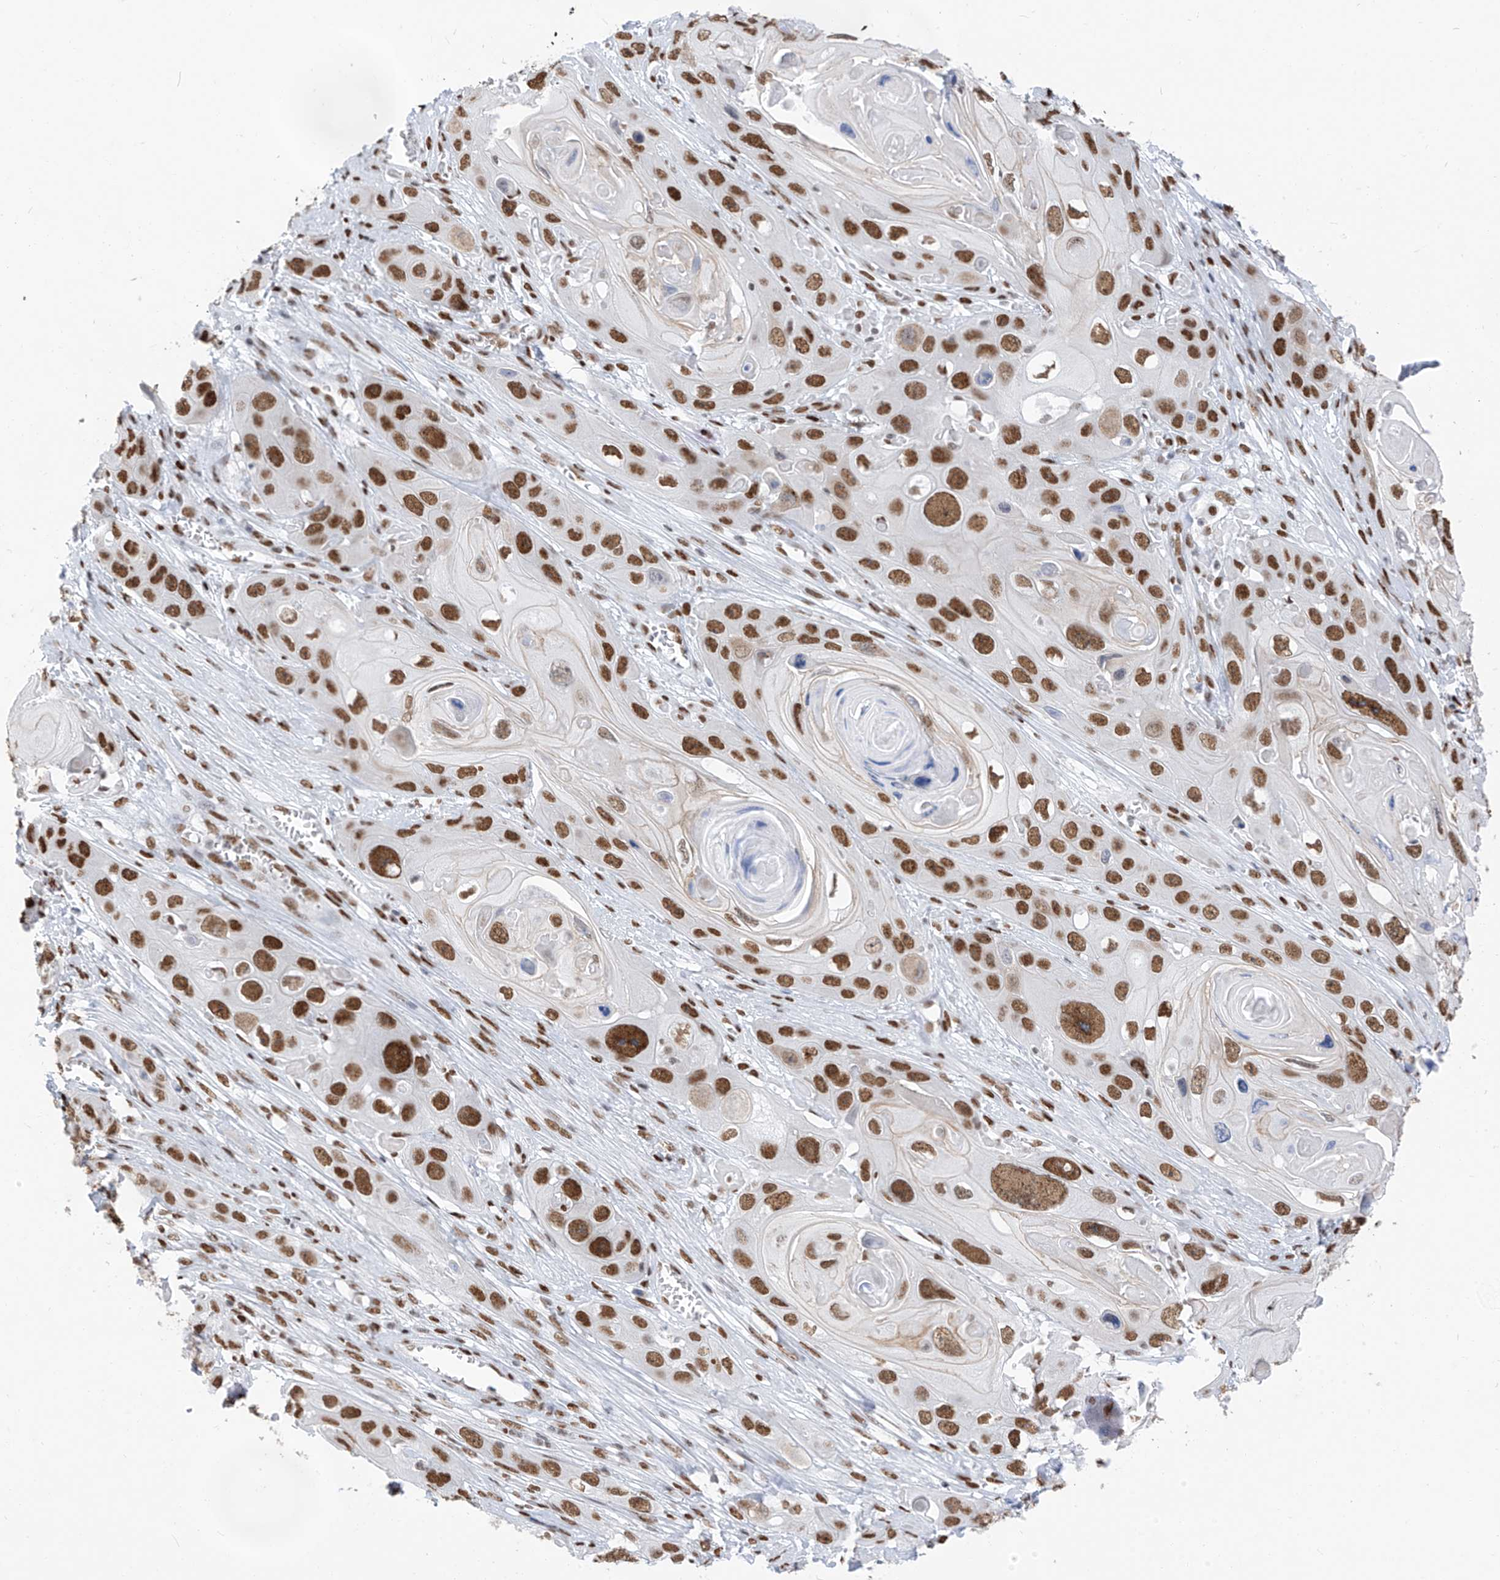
{"staining": {"intensity": "strong", "quantity": ">75%", "location": "nuclear"}, "tissue": "skin cancer", "cell_type": "Tumor cells", "image_type": "cancer", "snomed": [{"axis": "morphology", "description": "Squamous cell carcinoma, NOS"}, {"axis": "topography", "description": "Skin"}], "caption": "An image of skin cancer stained for a protein exhibits strong nuclear brown staining in tumor cells.", "gene": "KHSRP", "patient": {"sex": "male", "age": 55}}